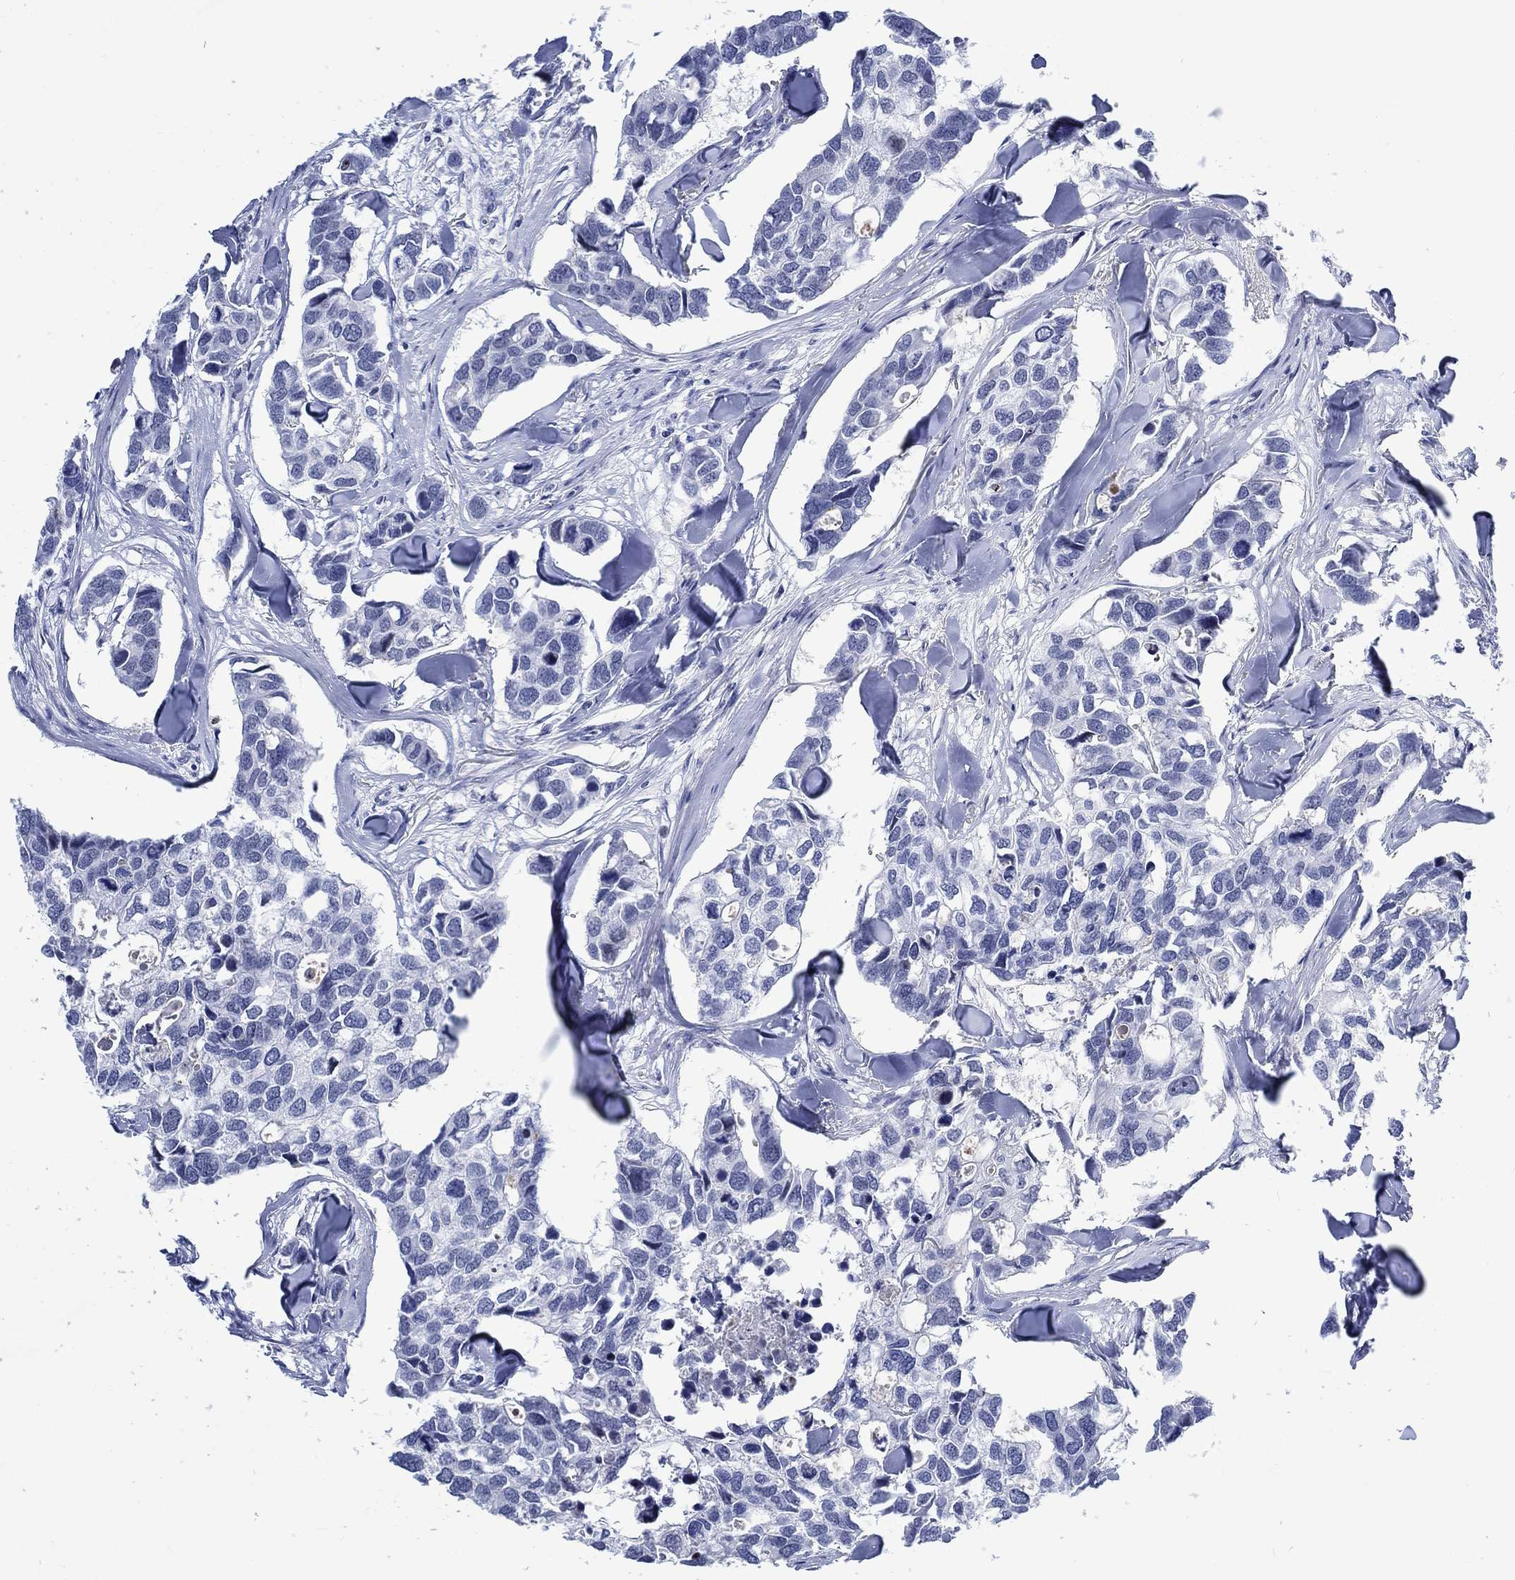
{"staining": {"intensity": "negative", "quantity": "none", "location": "none"}, "tissue": "breast cancer", "cell_type": "Tumor cells", "image_type": "cancer", "snomed": [{"axis": "morphology", "description": "Duct carcinoma"}, {"axis": "topography", "description": "Breast"}], "caption": "Immunohistochemistry (IHC) micrograph of neoplastic tissue: breast cancer (invasive ductal carcinoma) stained with DAB displays no significant protein staining in tumor cells.", "gene": "ZNF446", "patient": {"sex": "female", "age": 83}}